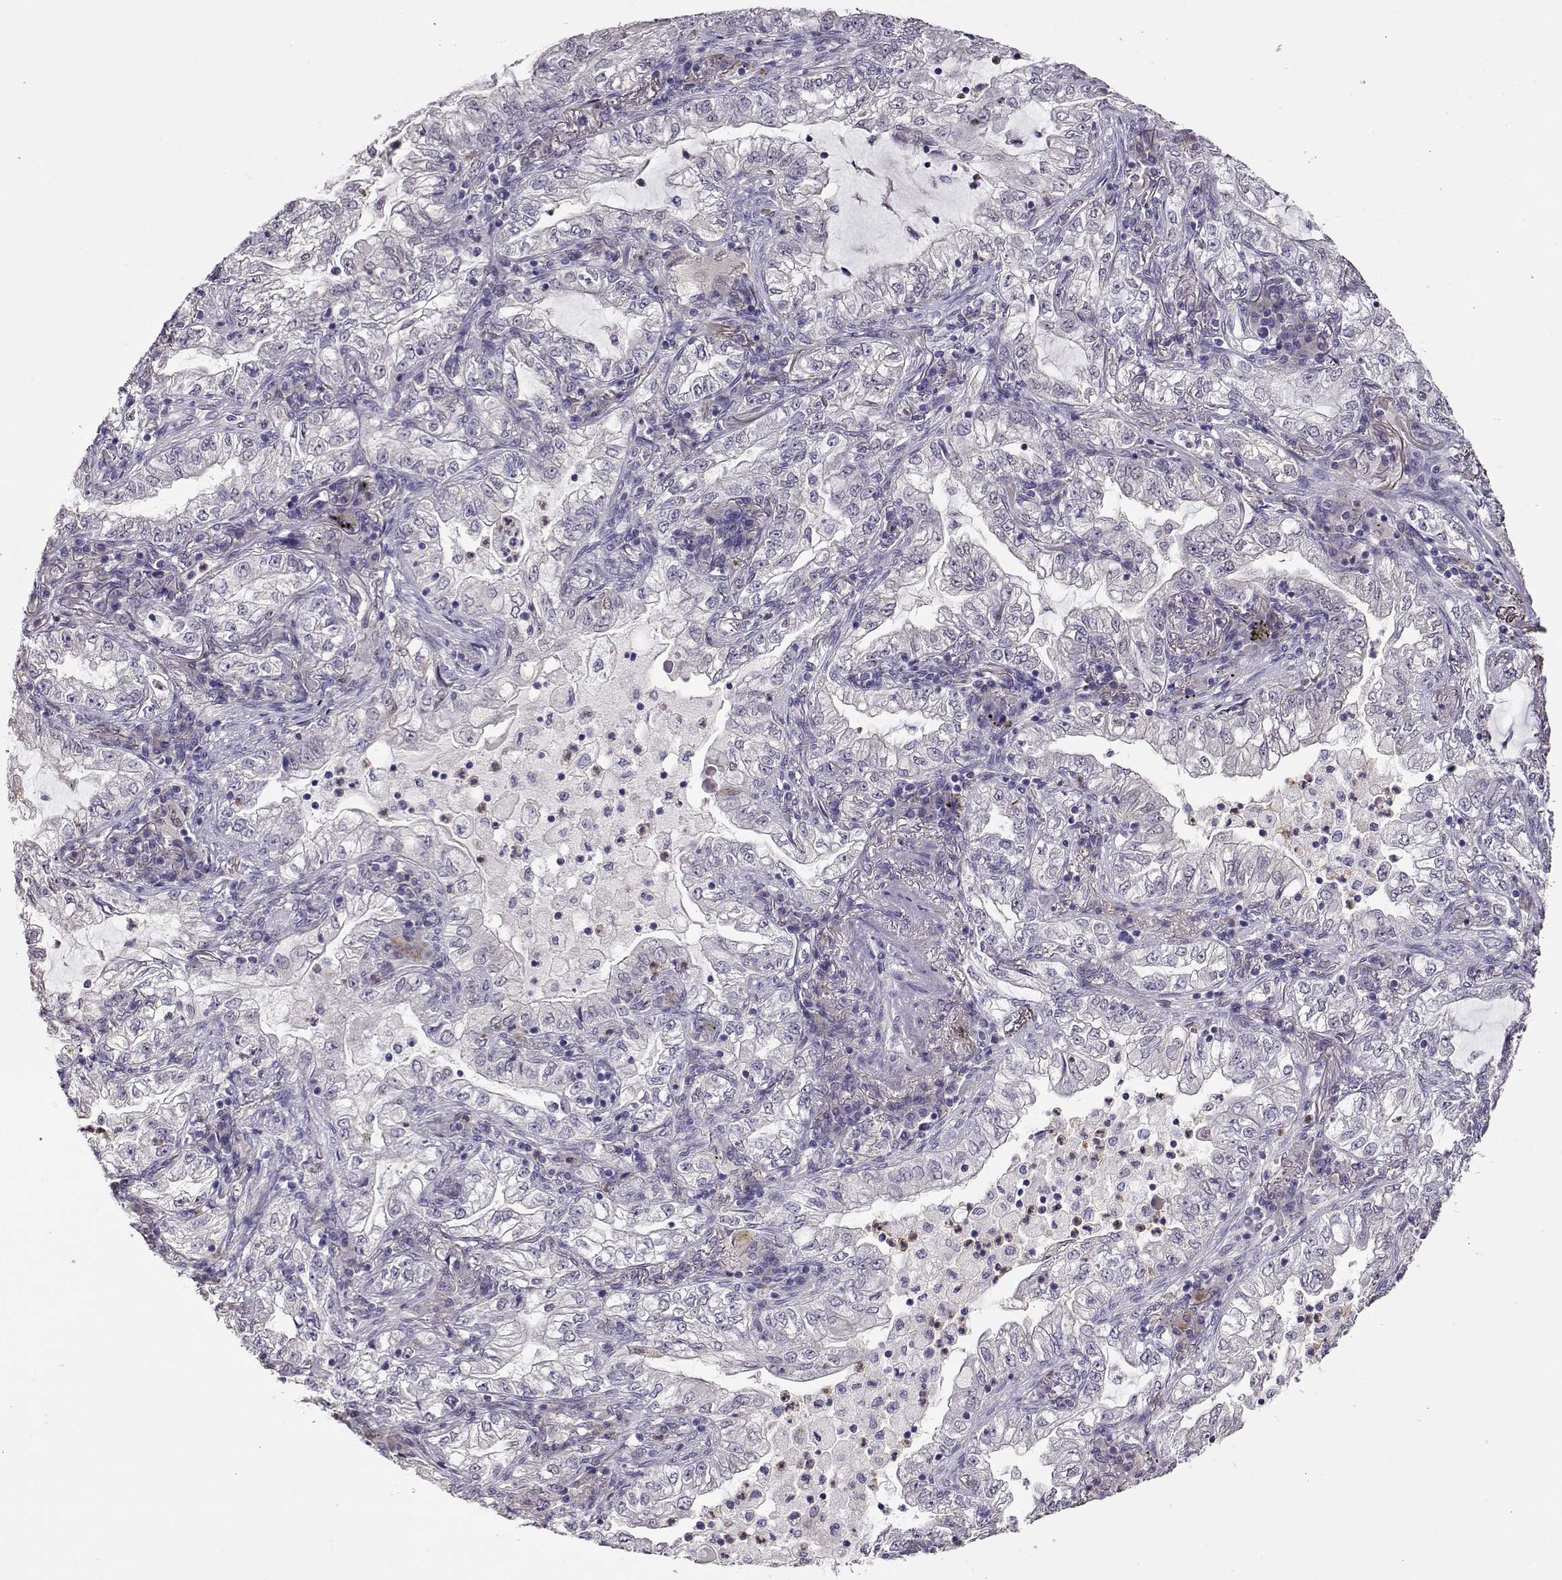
{"staining": {"intensity": "negative", "quantity": "none", "location": "none"}, "tissue": "lung cancer", "cell_type": "Tumor cells", "image_type": "cancer", "snomed": [{"axis": "morphology", "description": "Adenocarcinoma, NOS"}, {"axis": "topography", "description": "Lung"}], "caption": "Immunohistochemistry of adenocarcinoma (lung) exhibits no positivity in tumor cells.", "gene": "CCR8", "patient": {"sex": "female", "age": 73}}